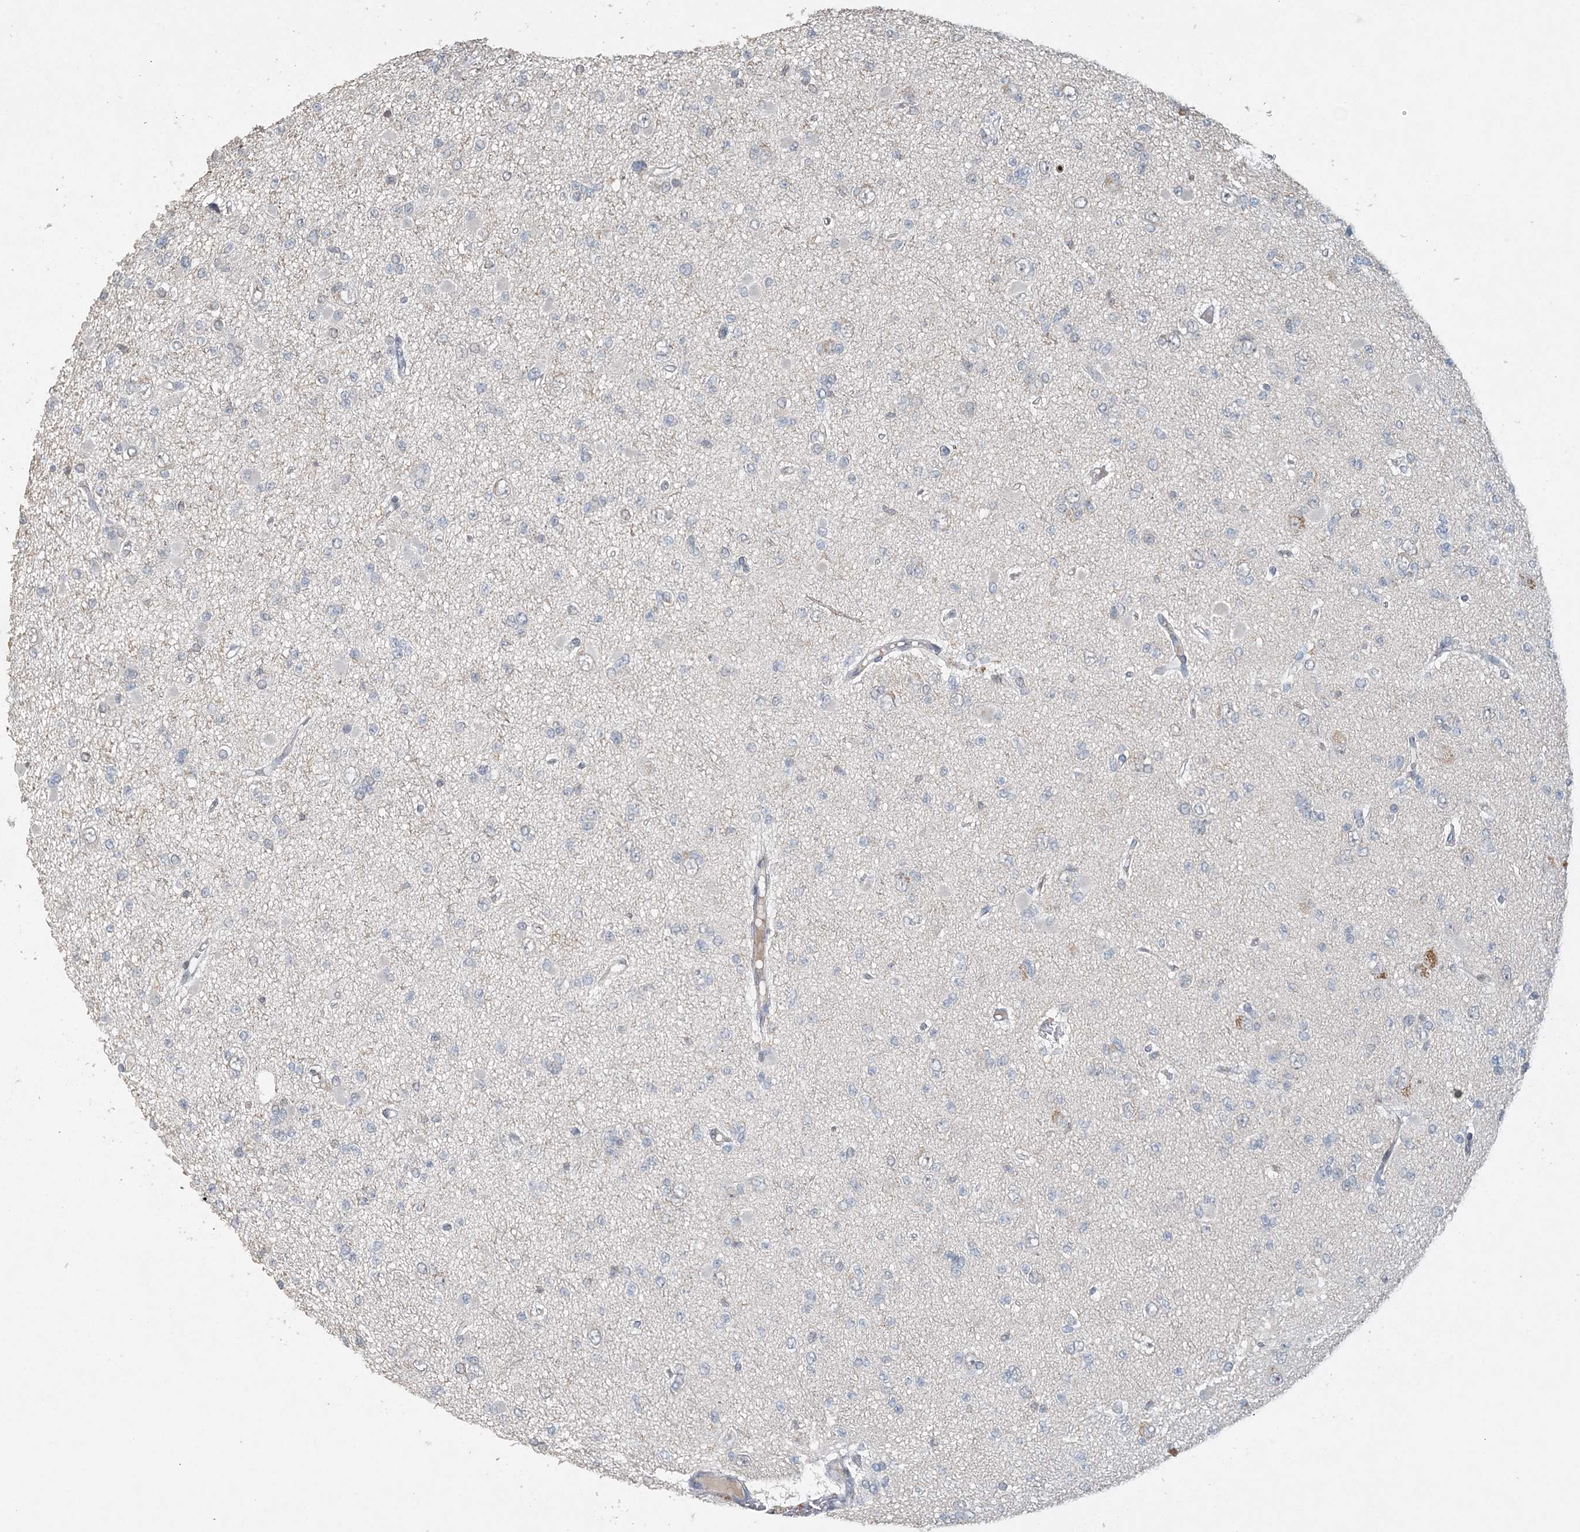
{"staining": {"intensity": "negative", "quantity": "none", "location": "none"}, "tissue": "glioma", "cell_type": "Tumor cells", "image_type": "cancer", "snomed": [{"axis": "morphology", "description": "Glioma, malignant, Low grade"}, {"axis": "topography", "description": "Brain"}], "caption": "A histopathology image of malignant glioma (low-grade) stained for a protein shows no brown staining in tumor cells.", "gene": "FAM110A", "patient": {"sex": "female", "age": 22}}